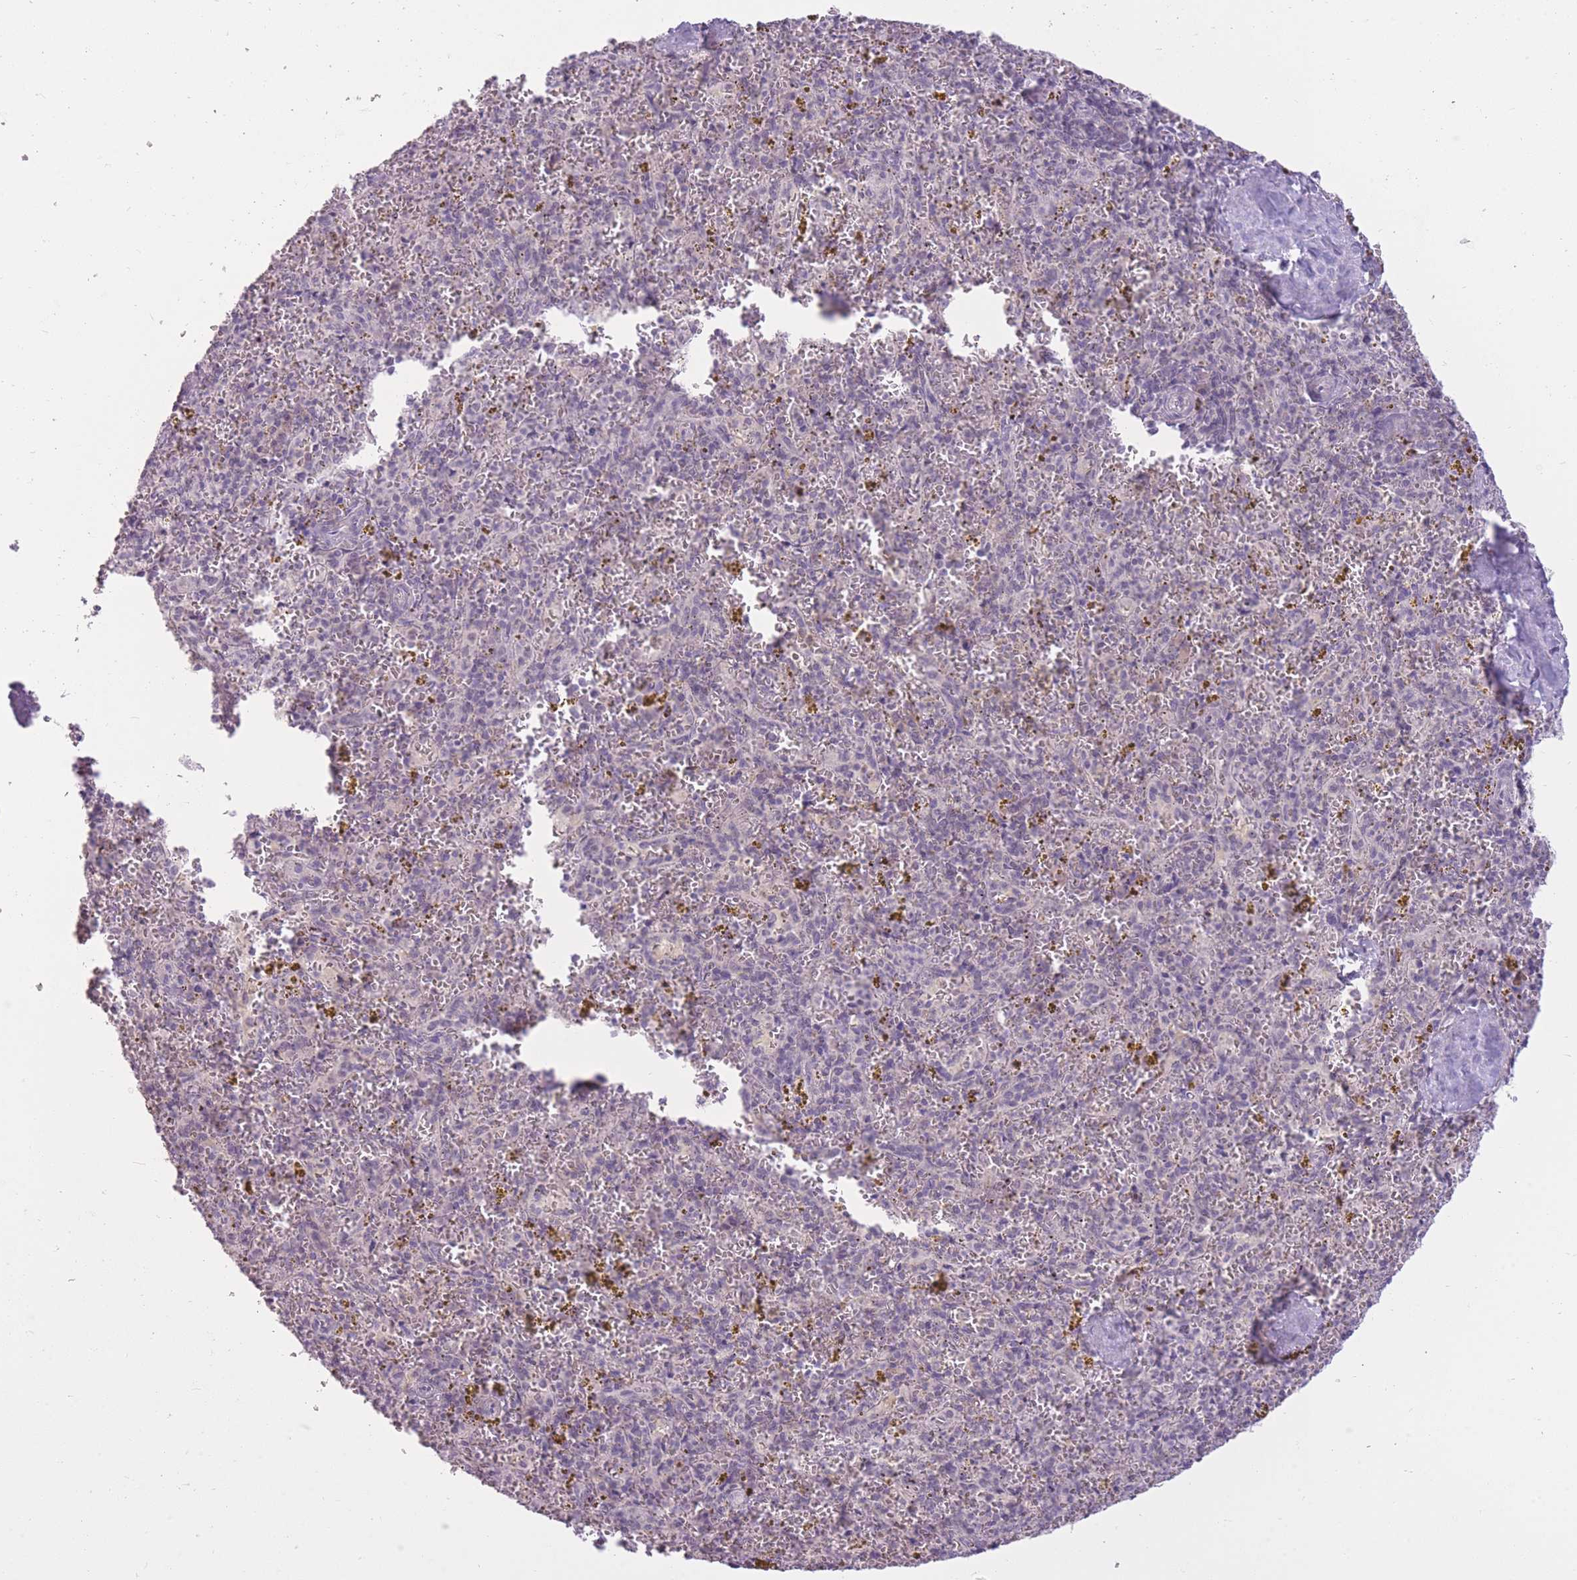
{"staining": {"intensity": "negative", "quantity": "none", "location": "none"}, "tissue": "spleen", "cell_type": "Cells in red pulp", "image_type": "normal", "snomed": [{"axis": "morphology", "description": "Normal tissue, NOS"}, {"axis": "topography", "description": "Spleen"}], "caption": "Cells in red pulp show no significant expression in unremarkable spleen. Nuclei are stained in blue.", "gene": "ZBTB24", "patient": {"sex": "male", "age": 57}}